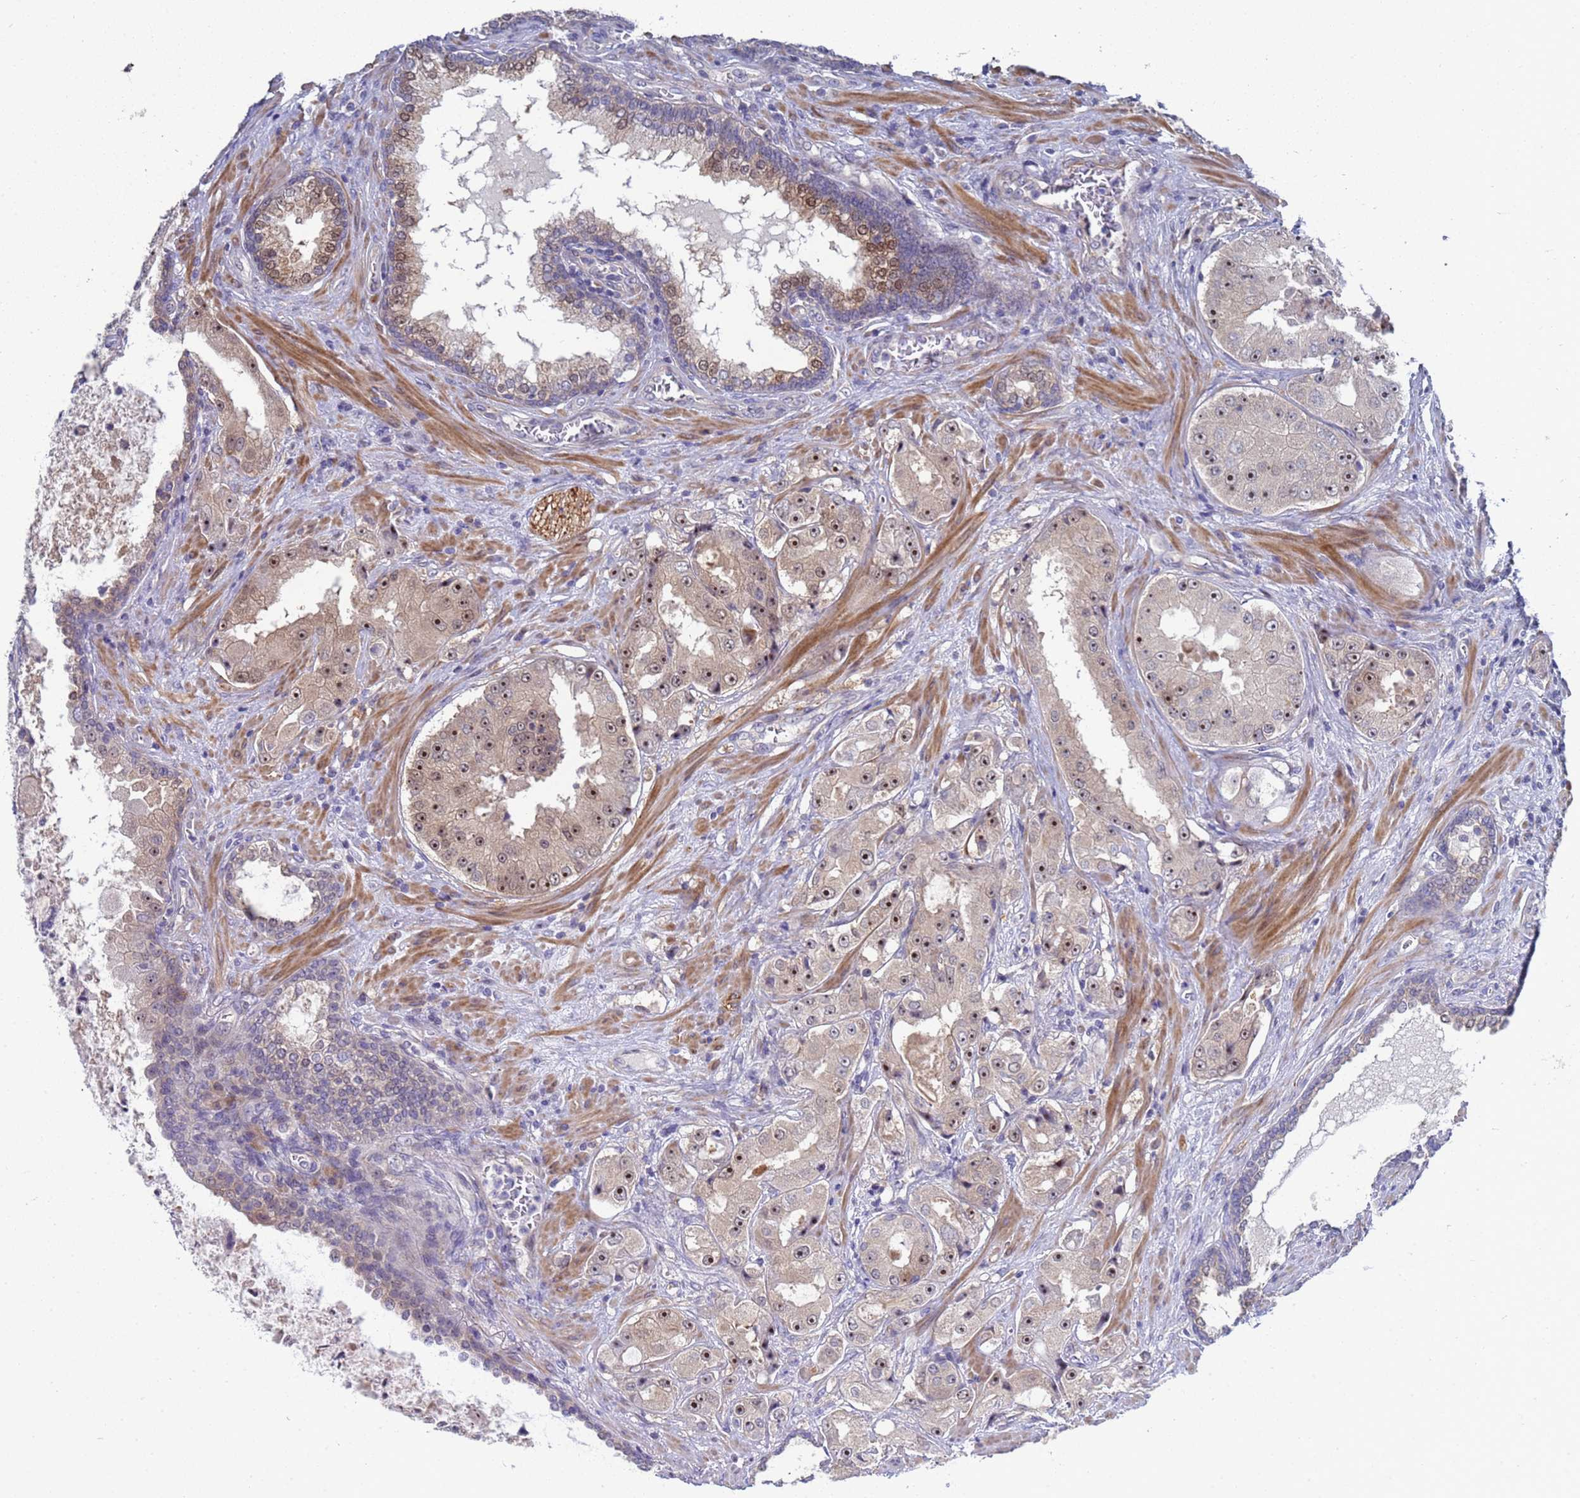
{"staining": {"intensity": "moderate", "quantity": ">75%", "location": "nuclear"}, "tissue": "prostate cancer", "cell_type": "Tumor cells", "image_type": "cancer", "snomed": [{"axis": "morphology", "description": "Adenocarcinoma, High grade"}, {"axis": "topography", "description": "Prostate"}], "caption": "The immunohistochemical stain labels moderate nuclear positivity in tumor cells of prostate cancer tissue. (Stains: DAB in brown, nuclei in blue, Microscopy: brightfield microscopy at high magnification).", "gene": "ENOSF1", "patient": {"sex": "male", "age": 73}}